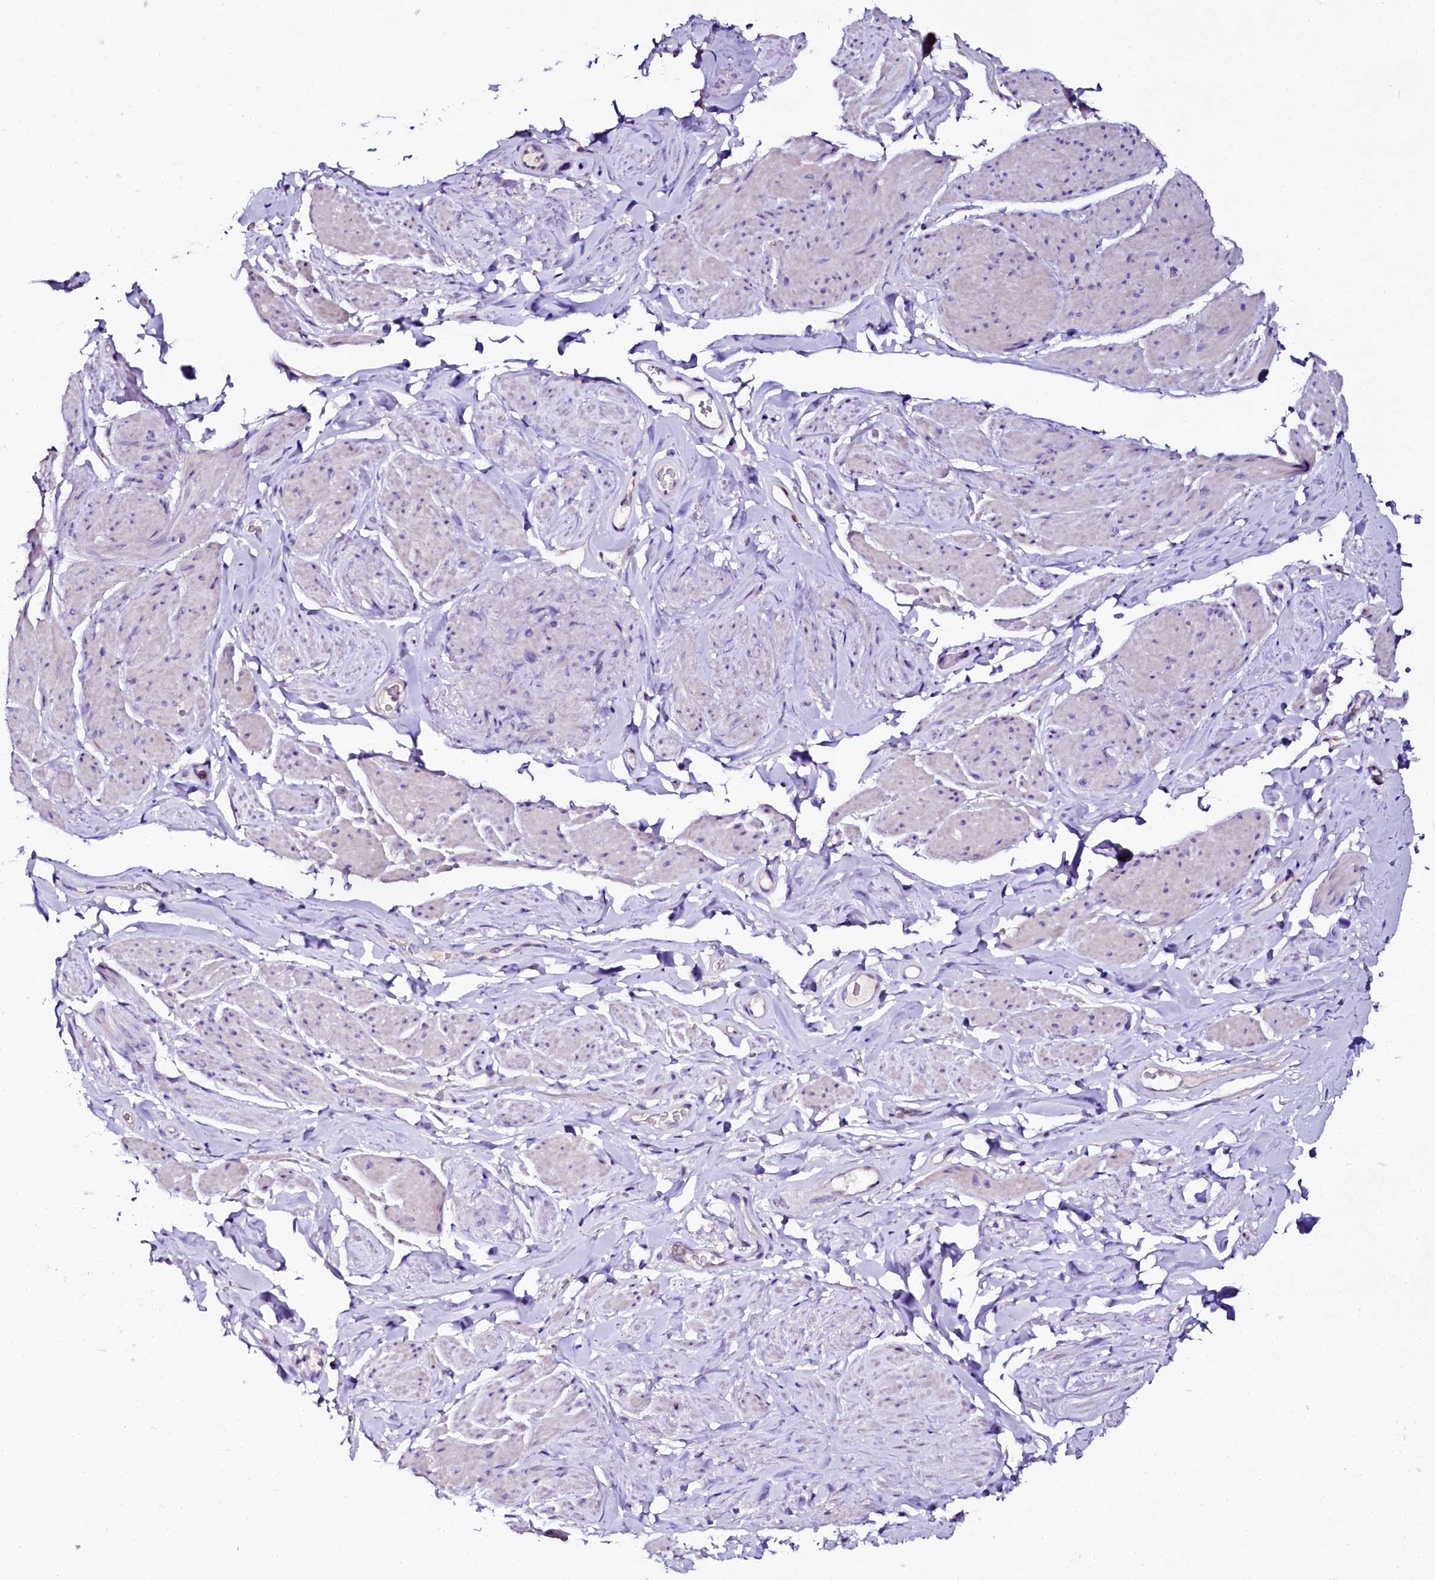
{"staining": {"intensity": "negative", "quantity": "none", "location": "none"}, "tissue": "smooth muscle", "cell_type": "Smooth muscle cells", "image_type": "normal", "snomed": [{"axis": "morphology", "description": "Normal tissue, NOS"}, {"axis": "topography", "description": "Smooth muscle"}, {"axis": "topography", "description": "Peripheral nerve tissue"}], "caption": "Unremarkable smooth muscle was stained to show a protein in brown. There is no significant positivity in smooth muscle cells.", "gene": "NAA16", "patient": {"sex": "male", "age": 69}}